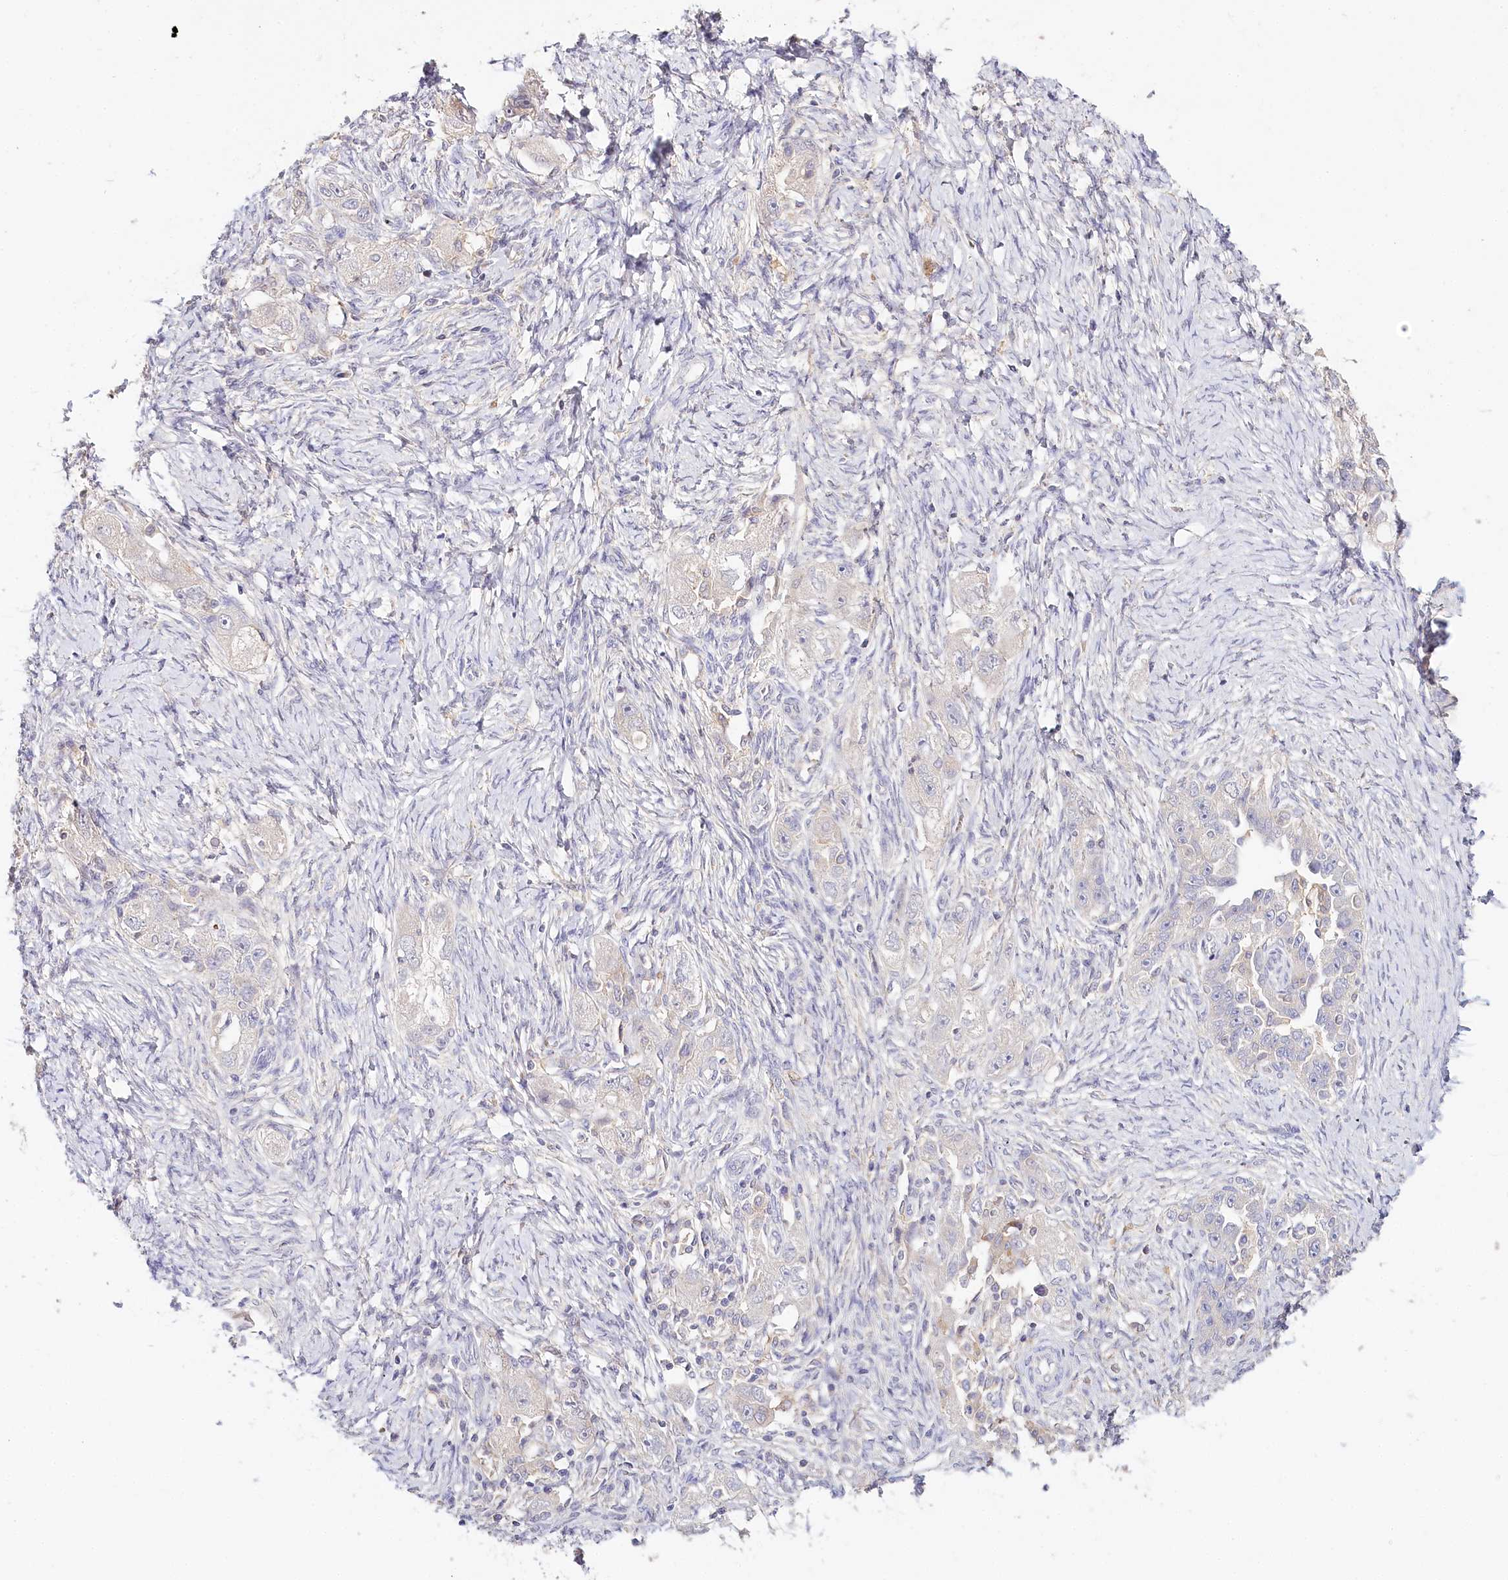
{"staining": {"intensity": "negative", "quantity": "none", "location": "none"}, "tissue": "ovarian cancer", "cell_type": "Tumor cells", "image_type": "cancer", "snomed": [{"axis": "morphology", "description": "Carcinoma, NOS"}, {"axis": "morphology", "description": "Cystadenocarcinoma, serous, NOS"}, {"axis": "topography", "description": "Ovary"}], "caption": "Immunohistochemistry histopathology image of ovarian carcinoma stained for a protein (brown), which shows no expression in tumor cells.", "gene": "DAPK1", "patient": {"sex": "female", "age": 69}}